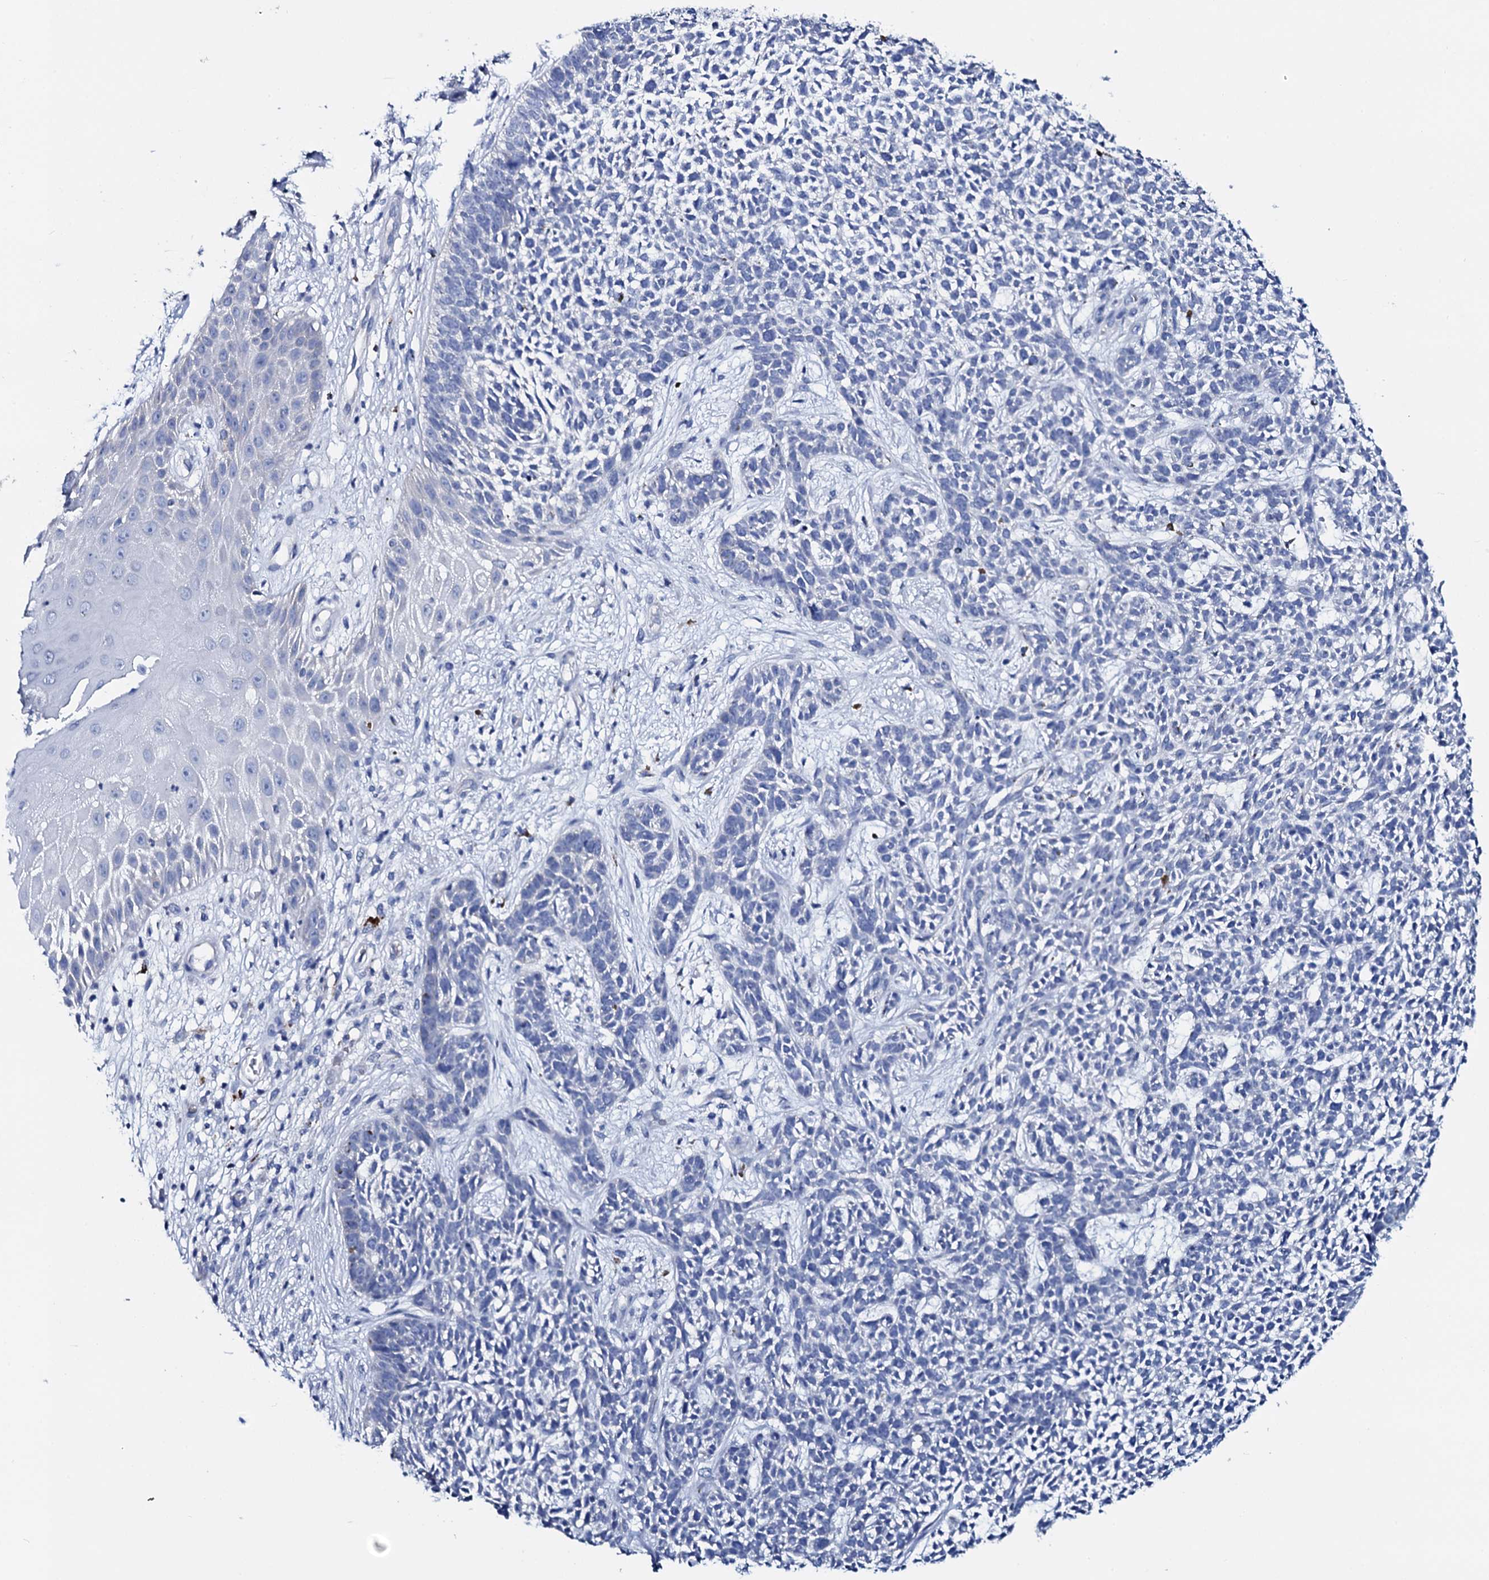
{"staining": {"intensity": "negative", "quantity": "none", "location": "none"}, "tissue": "skin cancer", "cell_type": "Tumor cells", "image_type": "cancer", "snomed": [{"axis": "morphology", "description": "Basal cell carcinoma"}, {"axis": "topography", "description": "Skin"}], "caption": "Human skin cancer (basal cell carcinoma) stained for a protein using immunohistochemistry reveals no staining in tumor cells.", "gene": "GYS2", "patient": {"sex": "female", "age": 84}}